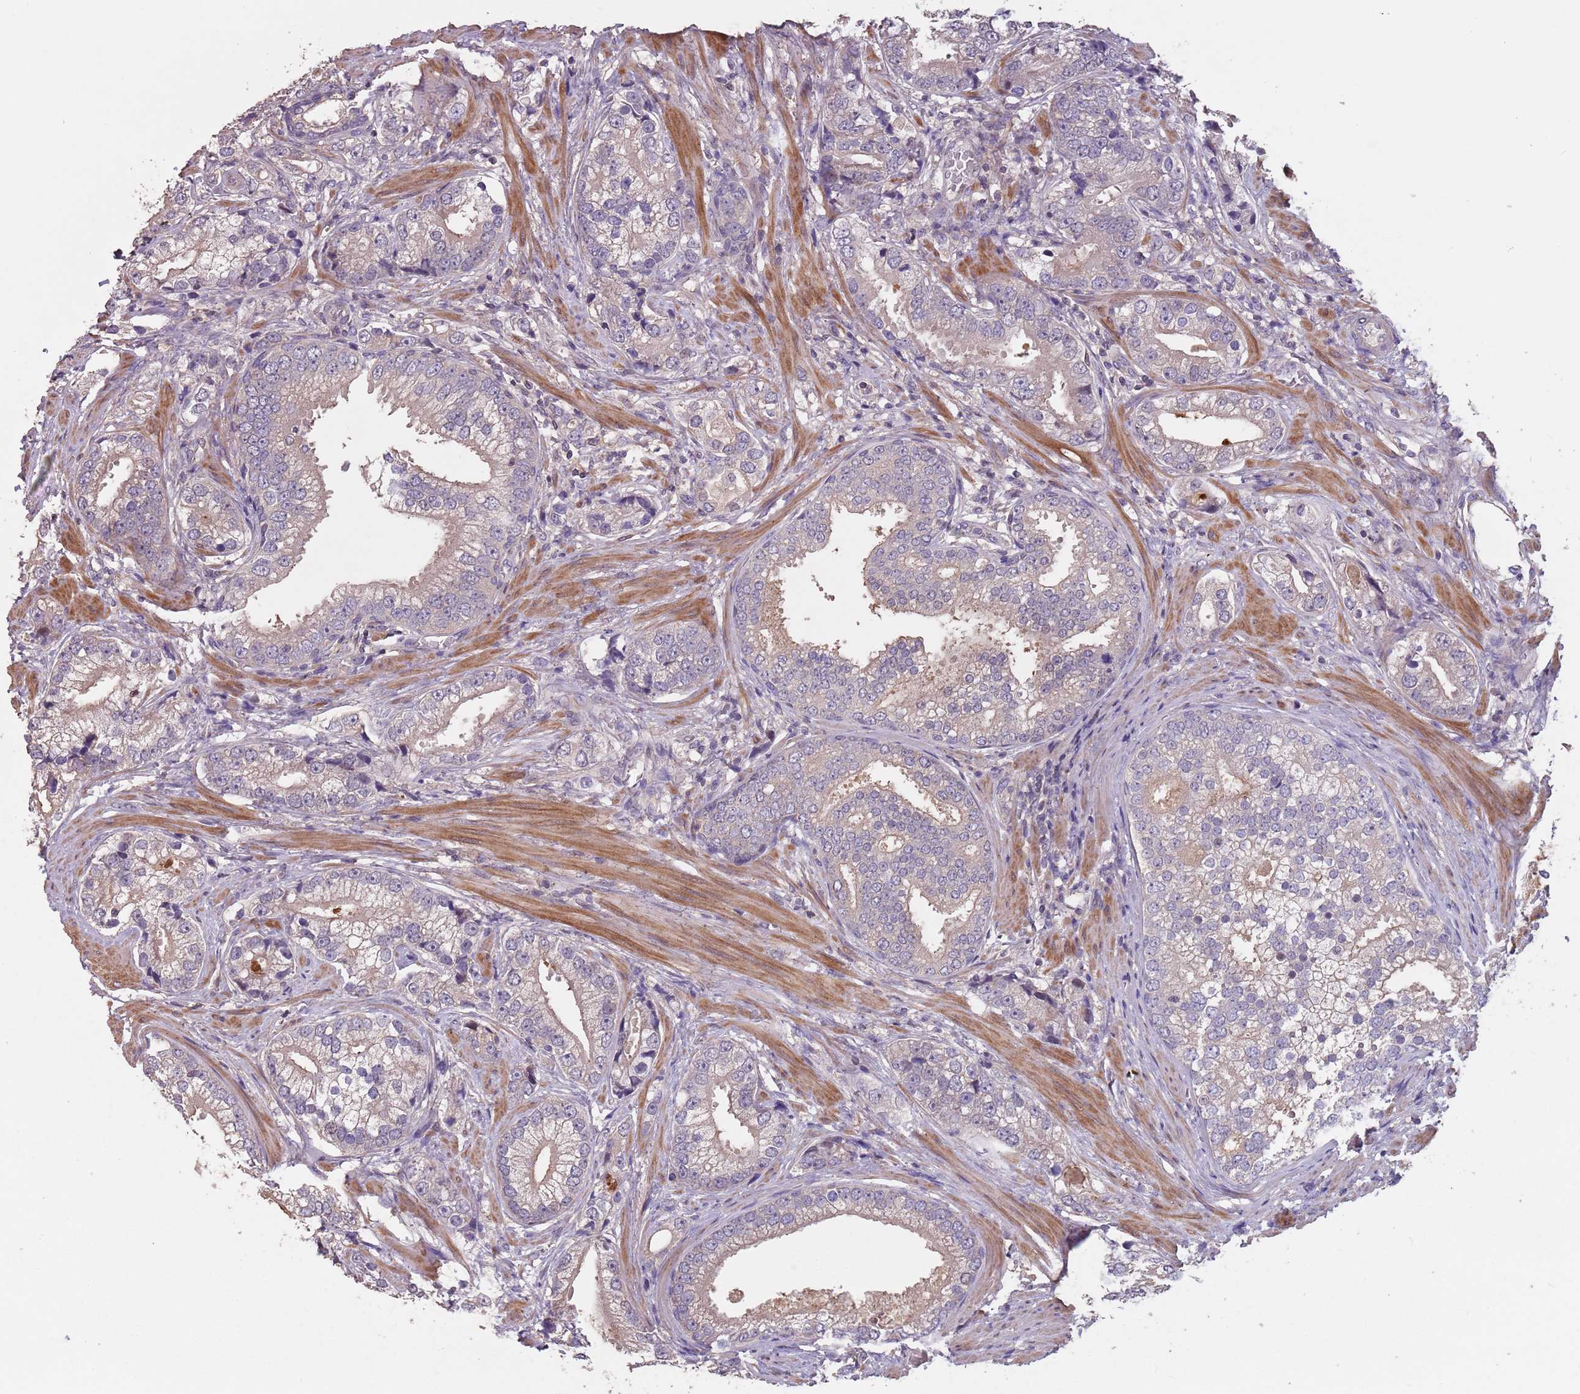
{"staining": {"intensity": "weak", "quantity": "25%-75%", "location": "cytoplasmic/membranous"}, "tissue": "prostate cancer", "cell_type": "Tumor cells", "image_type": "cancer", "snomed": [{"axis": "morphology", "description": "Adenocarcinoma, High grade"}, {"axis": "topography", "description": "Prostate"}], "caption": "The photomicrograph shows immunohistochemical staining of prostate cancer (high-grade adenocarcinoma). There is weak cytoplasmic/membranous expression is identified in approximately 25%-75% of tumor cells.", "gene": "MBD3L1", "patient": {"sex": "male", "age": 75}}